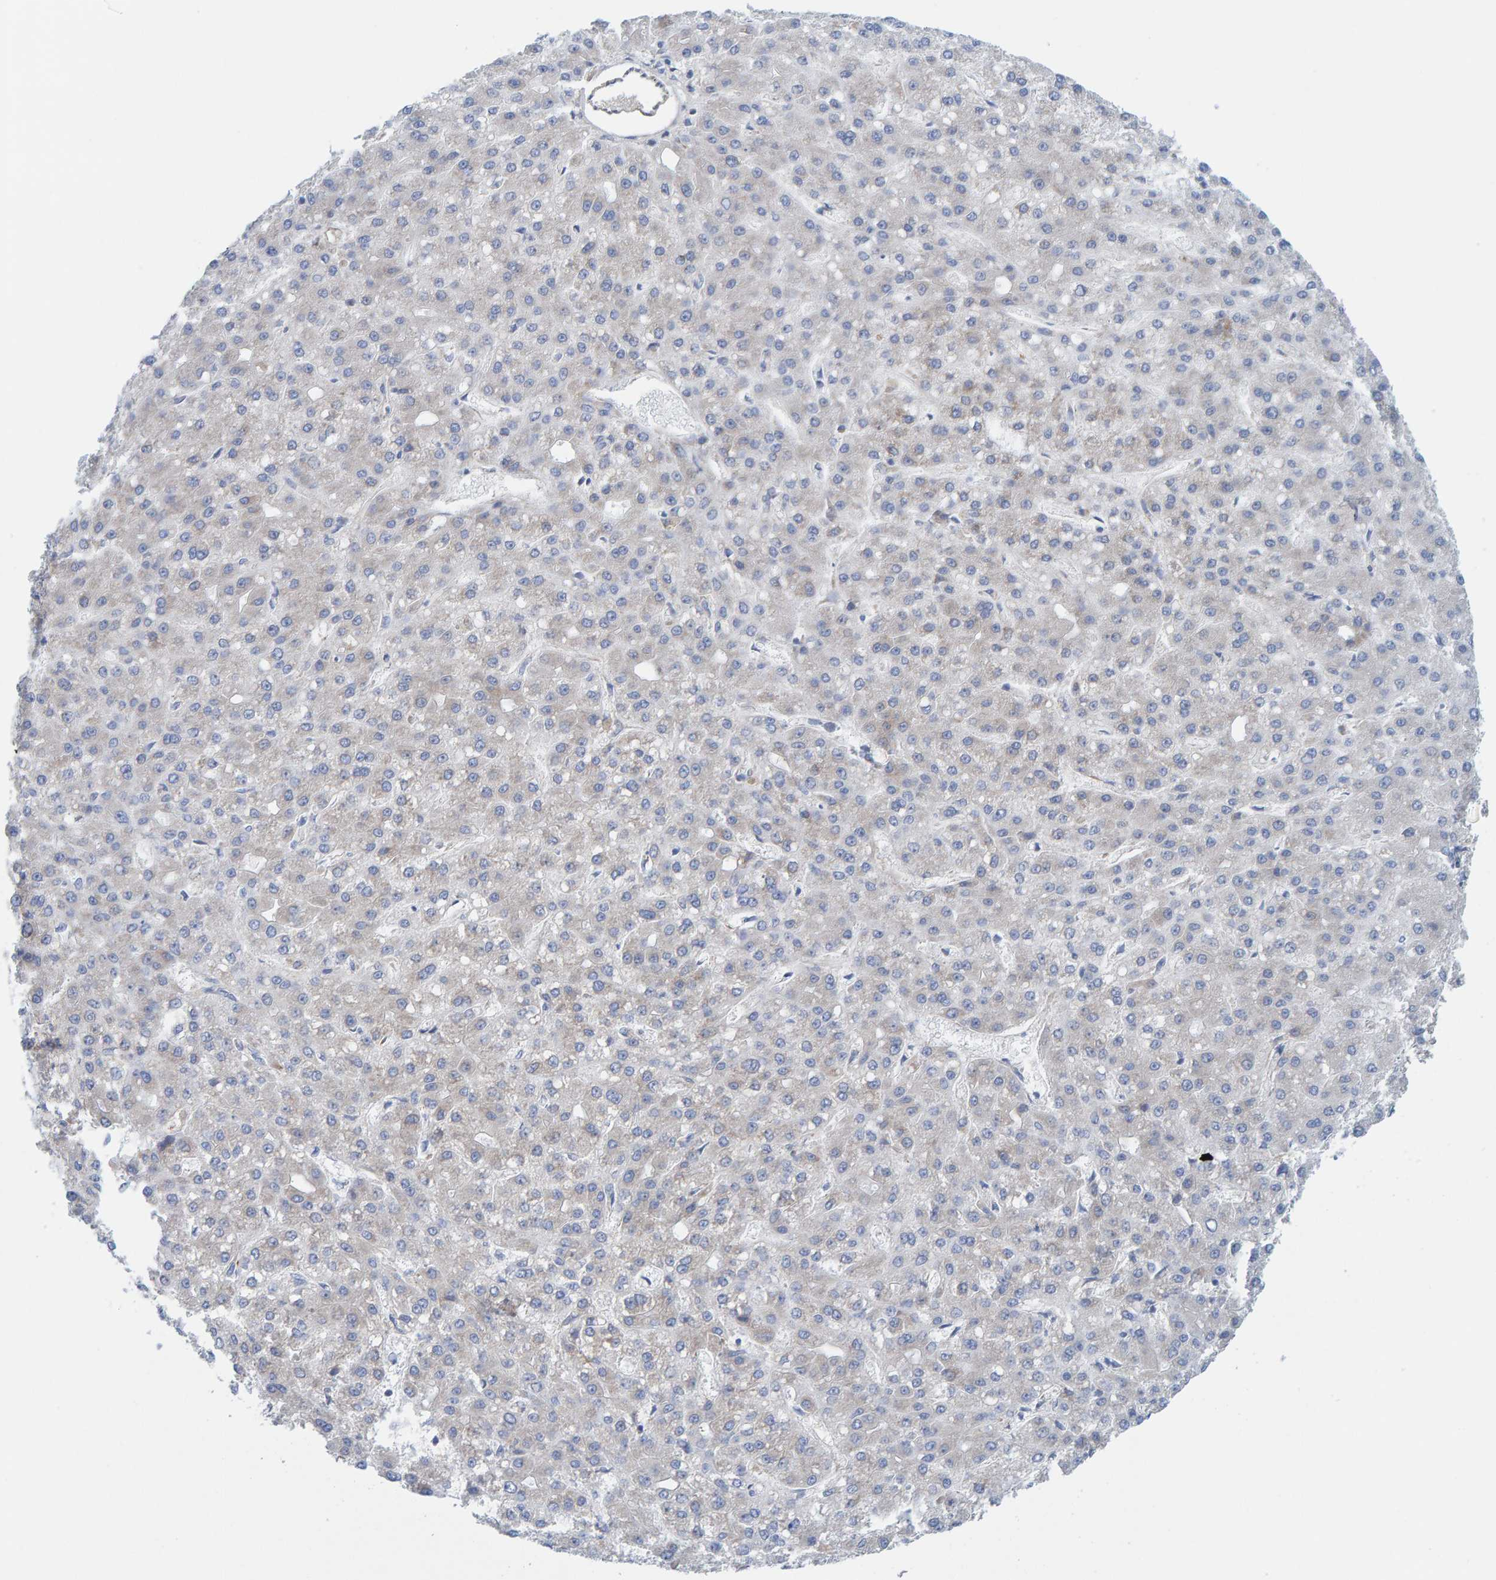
{"staining": {"intensity": "negative", "quantity": "none", "location": "none"}, "tissue": "liver cancer", "cell_type": "Tumor cells", "image_type": "cancer", "snomed": [{"axis": "morphology", "description": "Carcinoma, Hepatocellular, NOS"}, {"axis": "topography", "description": "Liver"}], "caption": "Tumor cells are negative for brown protein staining in hepatocellular carcinoma (liver). The staining is performed using DAB (3,3'-diaminobenzidine) brown chromogen with nuclei counter-stained in using hematoxylin.", "gene": "CDK5RAP3", "patient": {"sex": "male", "age": 67}}